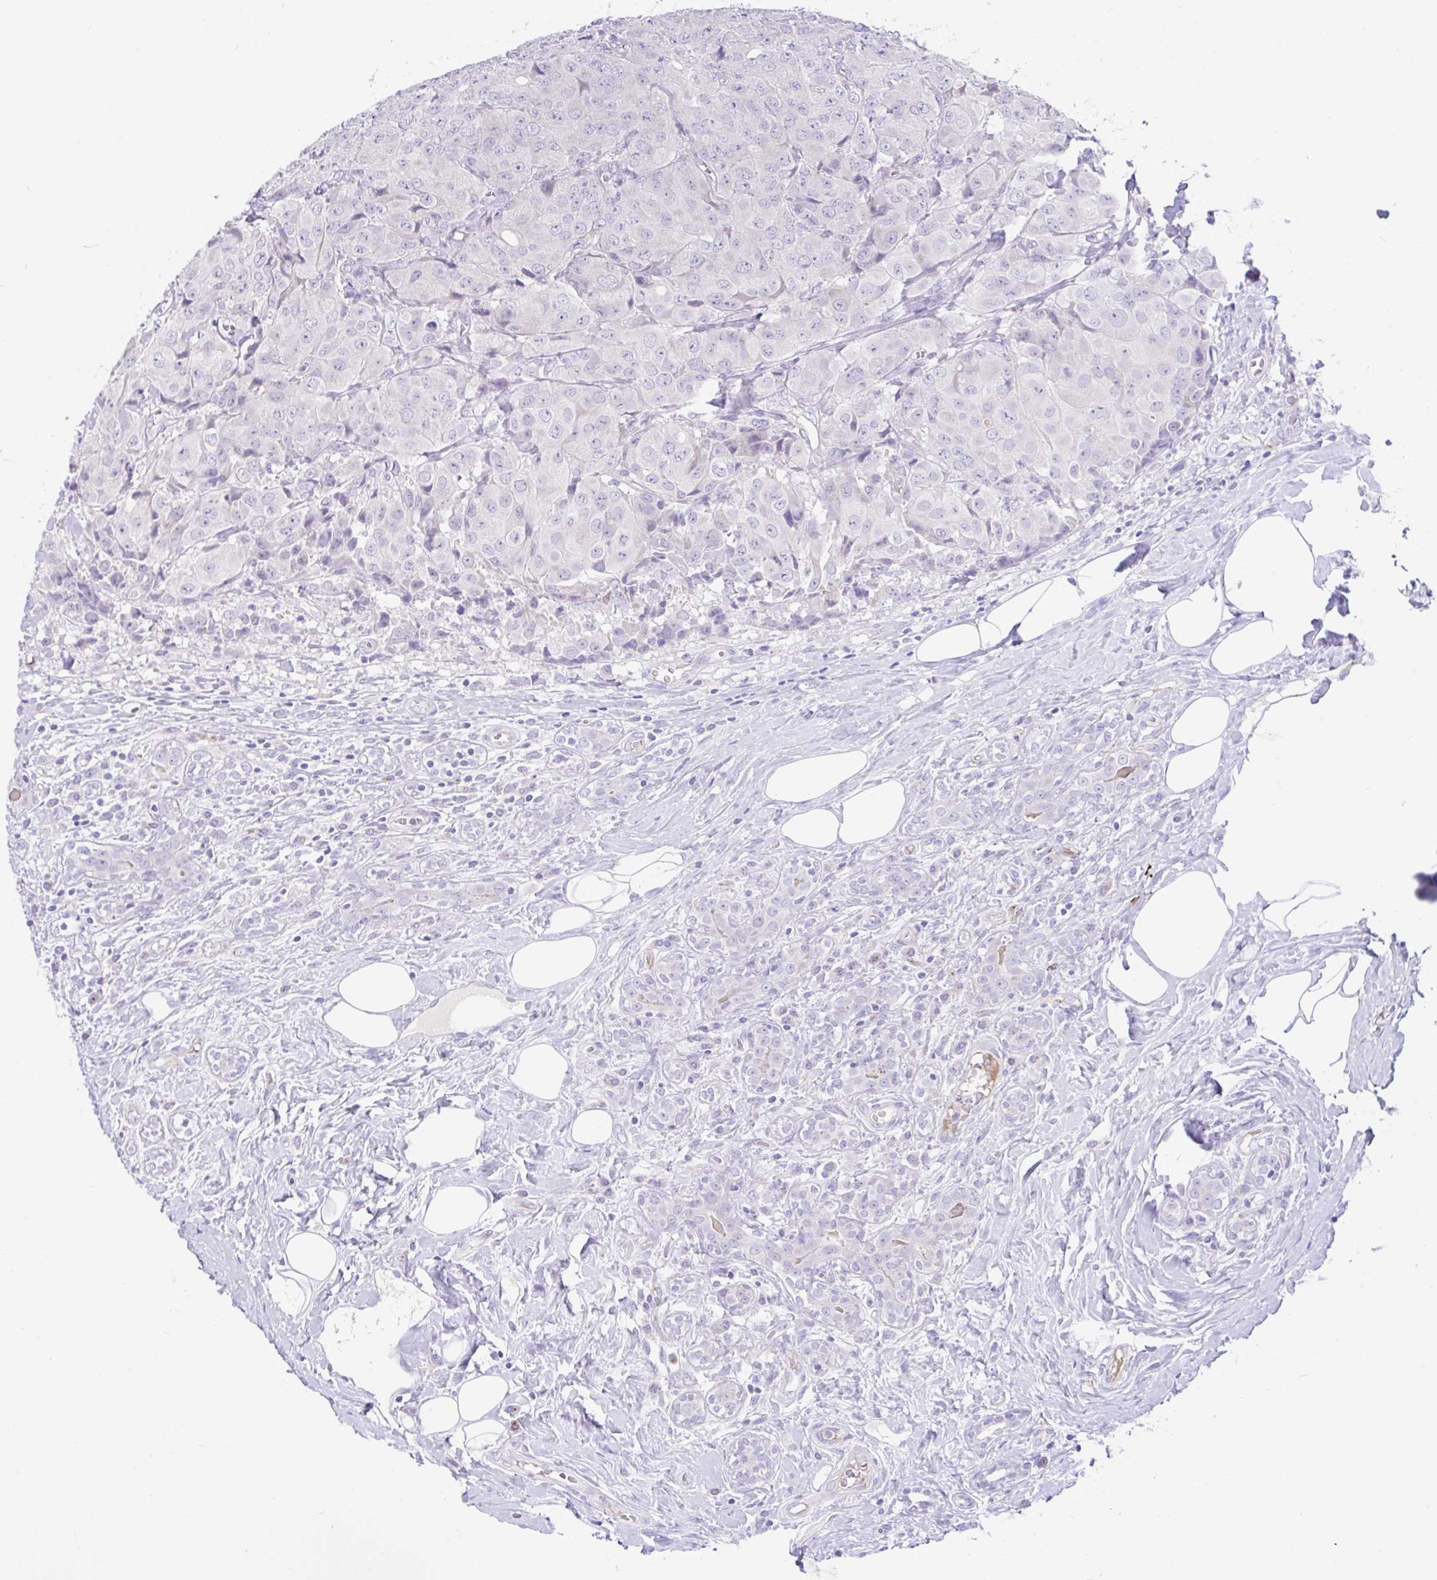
{"staining": {"intensity": "negative", "quantity": "none", "location": "none"}, "tissue": "breast cancer", "cell_type": "Tumor cells", "image_type": "cancer", "snomed": [{"axis": "morphology", "description": "Duct carcinoma"}, {"axis": "topography", "description": "Breast"}], "caption": "DAB immunohistochemical staining of breast cancer exhibits no significant expression in tumor cells.", "gene": "CCSAP", "patient": {"sex": "female", "age": 43}}